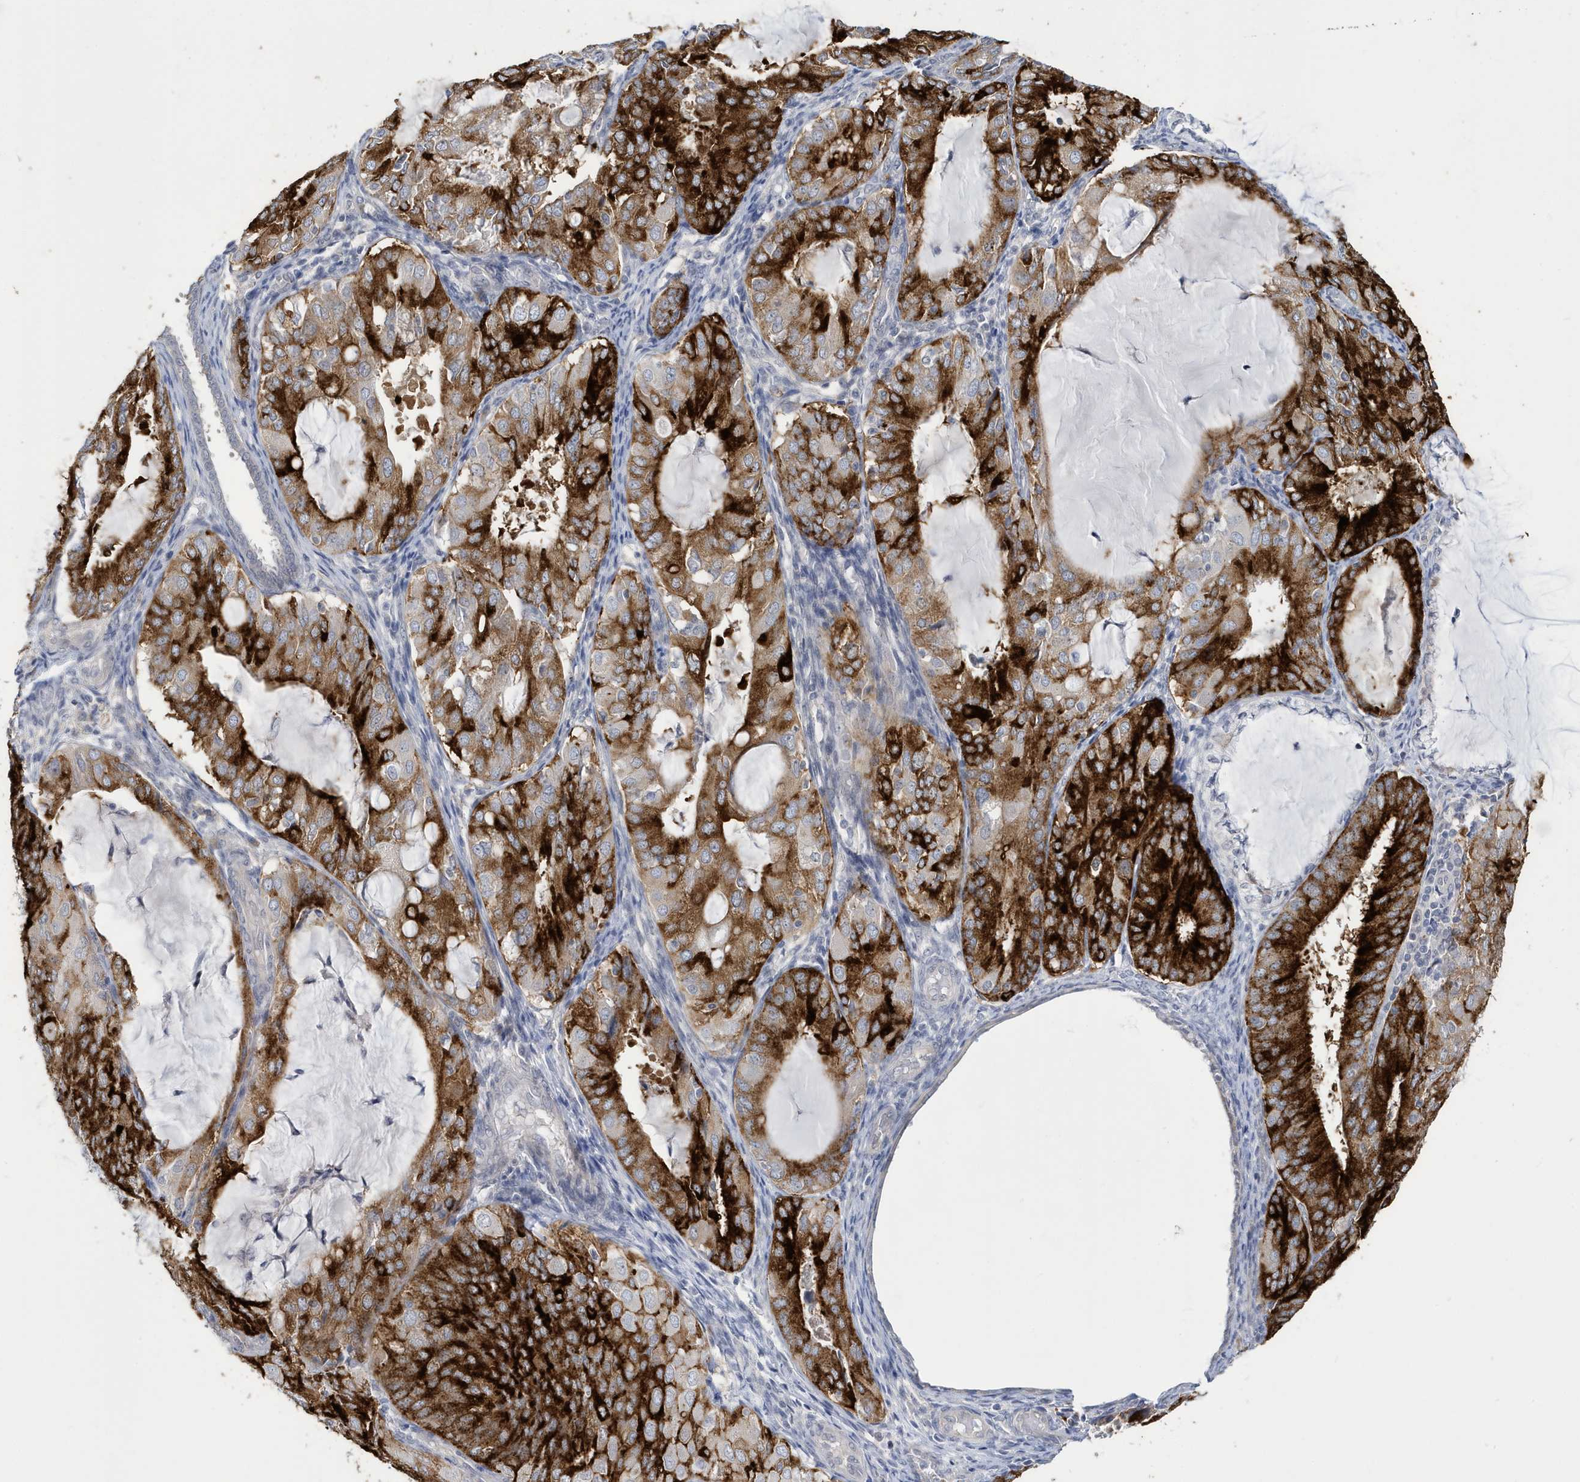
{"staining": {"intensity": "strong", "quantity": ">75%", "location": "cytoplasmic/membranous"}, "tissue": "endometrial cancer", "cell_type": "Tumor cells", "image_type": "cancer", "snomed": [{"axis": "morphology", "description": "Adenocarcinoma, NOS"}, {"axis": "topography", "description": "Endometrium"}], "caption": "Human endometrial cancer (adenocarcinoma) stained with a brown dye reveals strong cytoplasmic/membranous positive positivity in approximately >75% of tumor cells.", "gene": "ZNF654", "patient": {"sex": "female", "age": 81}}